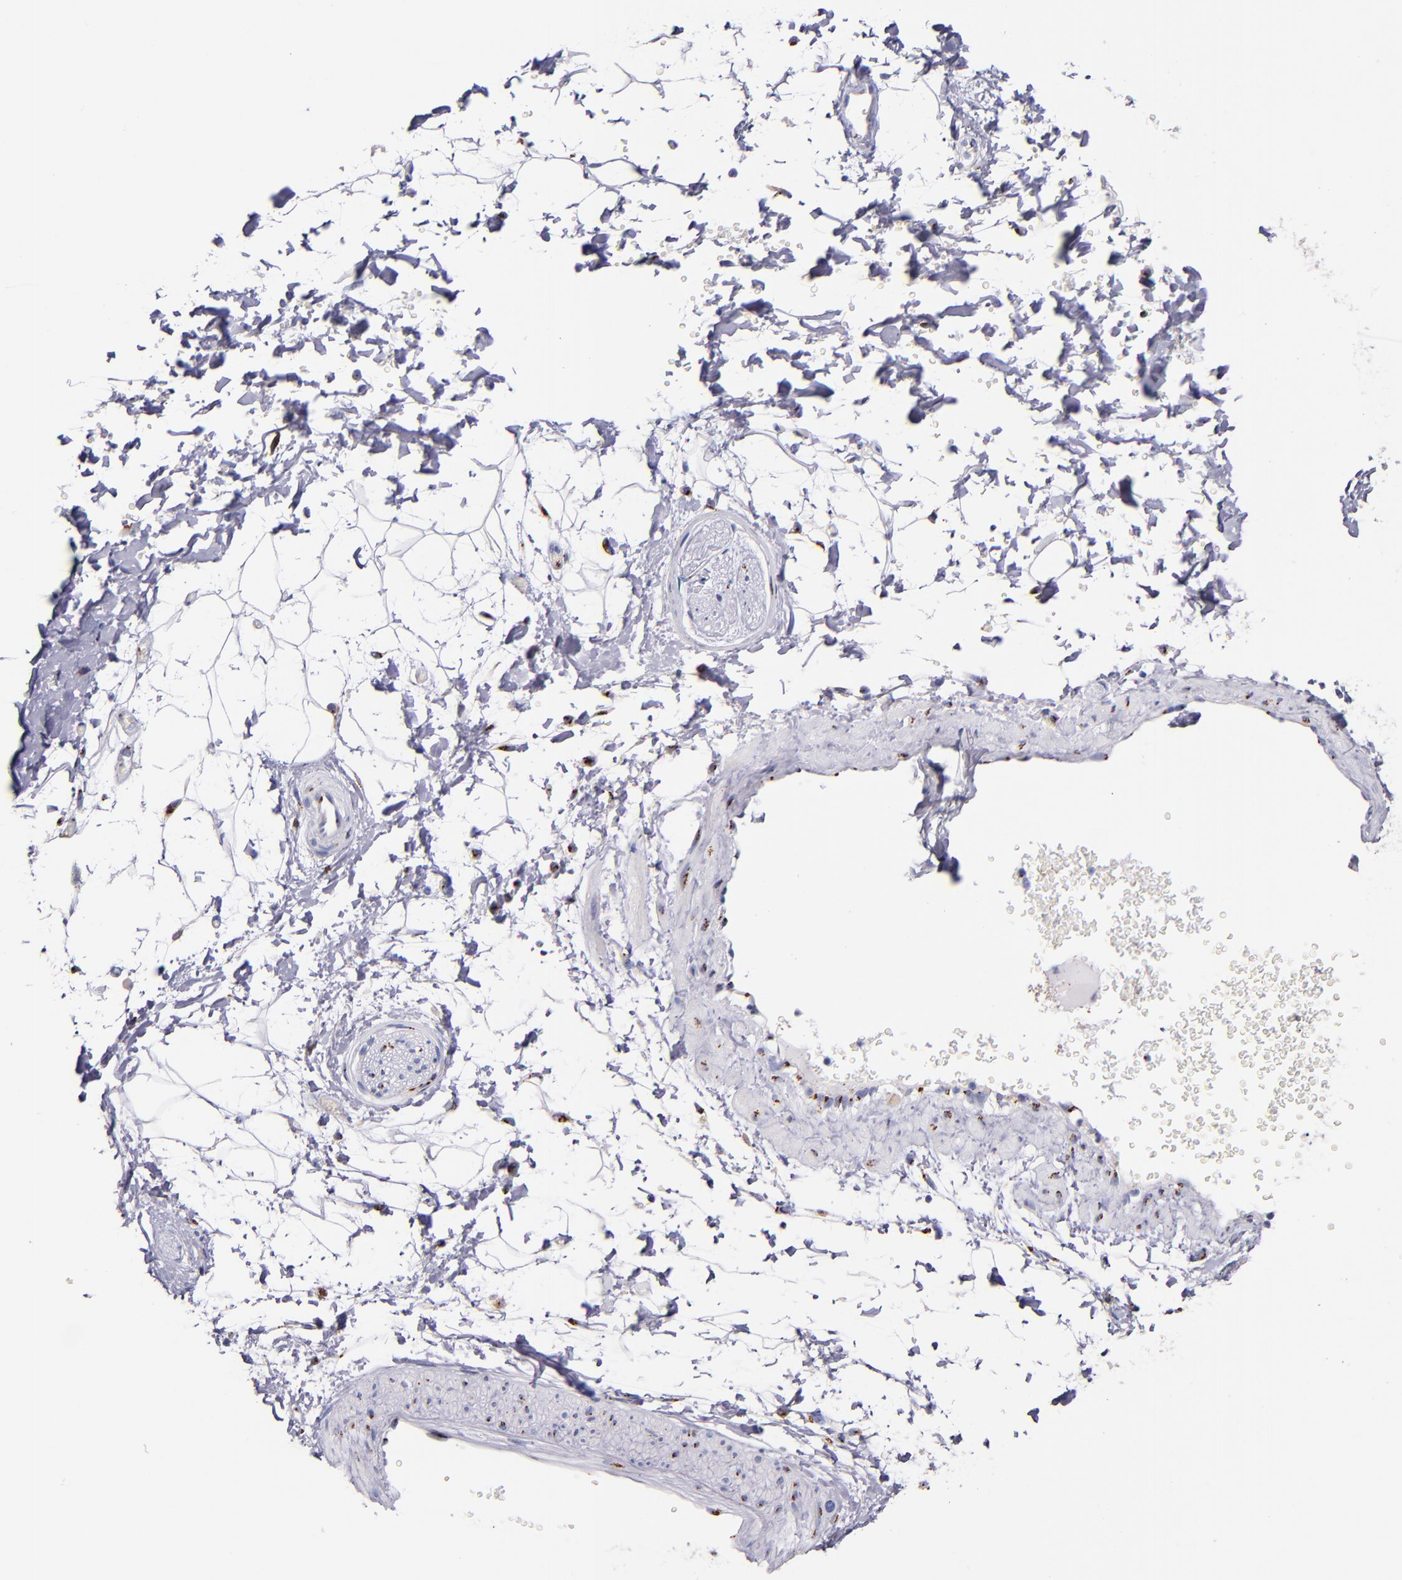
{"staining": {"intensity": "moderate", "quantity": "<25%", "location": "cytoplasmic/membranous"}, "tissue": "adipose tissue", "cell_type": "Adipocytes", "image_type": "normal", "snomed": [{"axis": "morphology", "description": "Normal tissue, NOS"}, {"axis": "topography", "description": "Soft tissue"}], "caption": "An IHC image of benign tissue is shown. Protein staining in brown labels moderate cytoplasmic/membranous positivity in adipose tissue within adipocytes. (IHC, brightfield microscopy, high magnification).", "gene": "GOLIM4", "patient": {"sex": "male", "age": 72}}